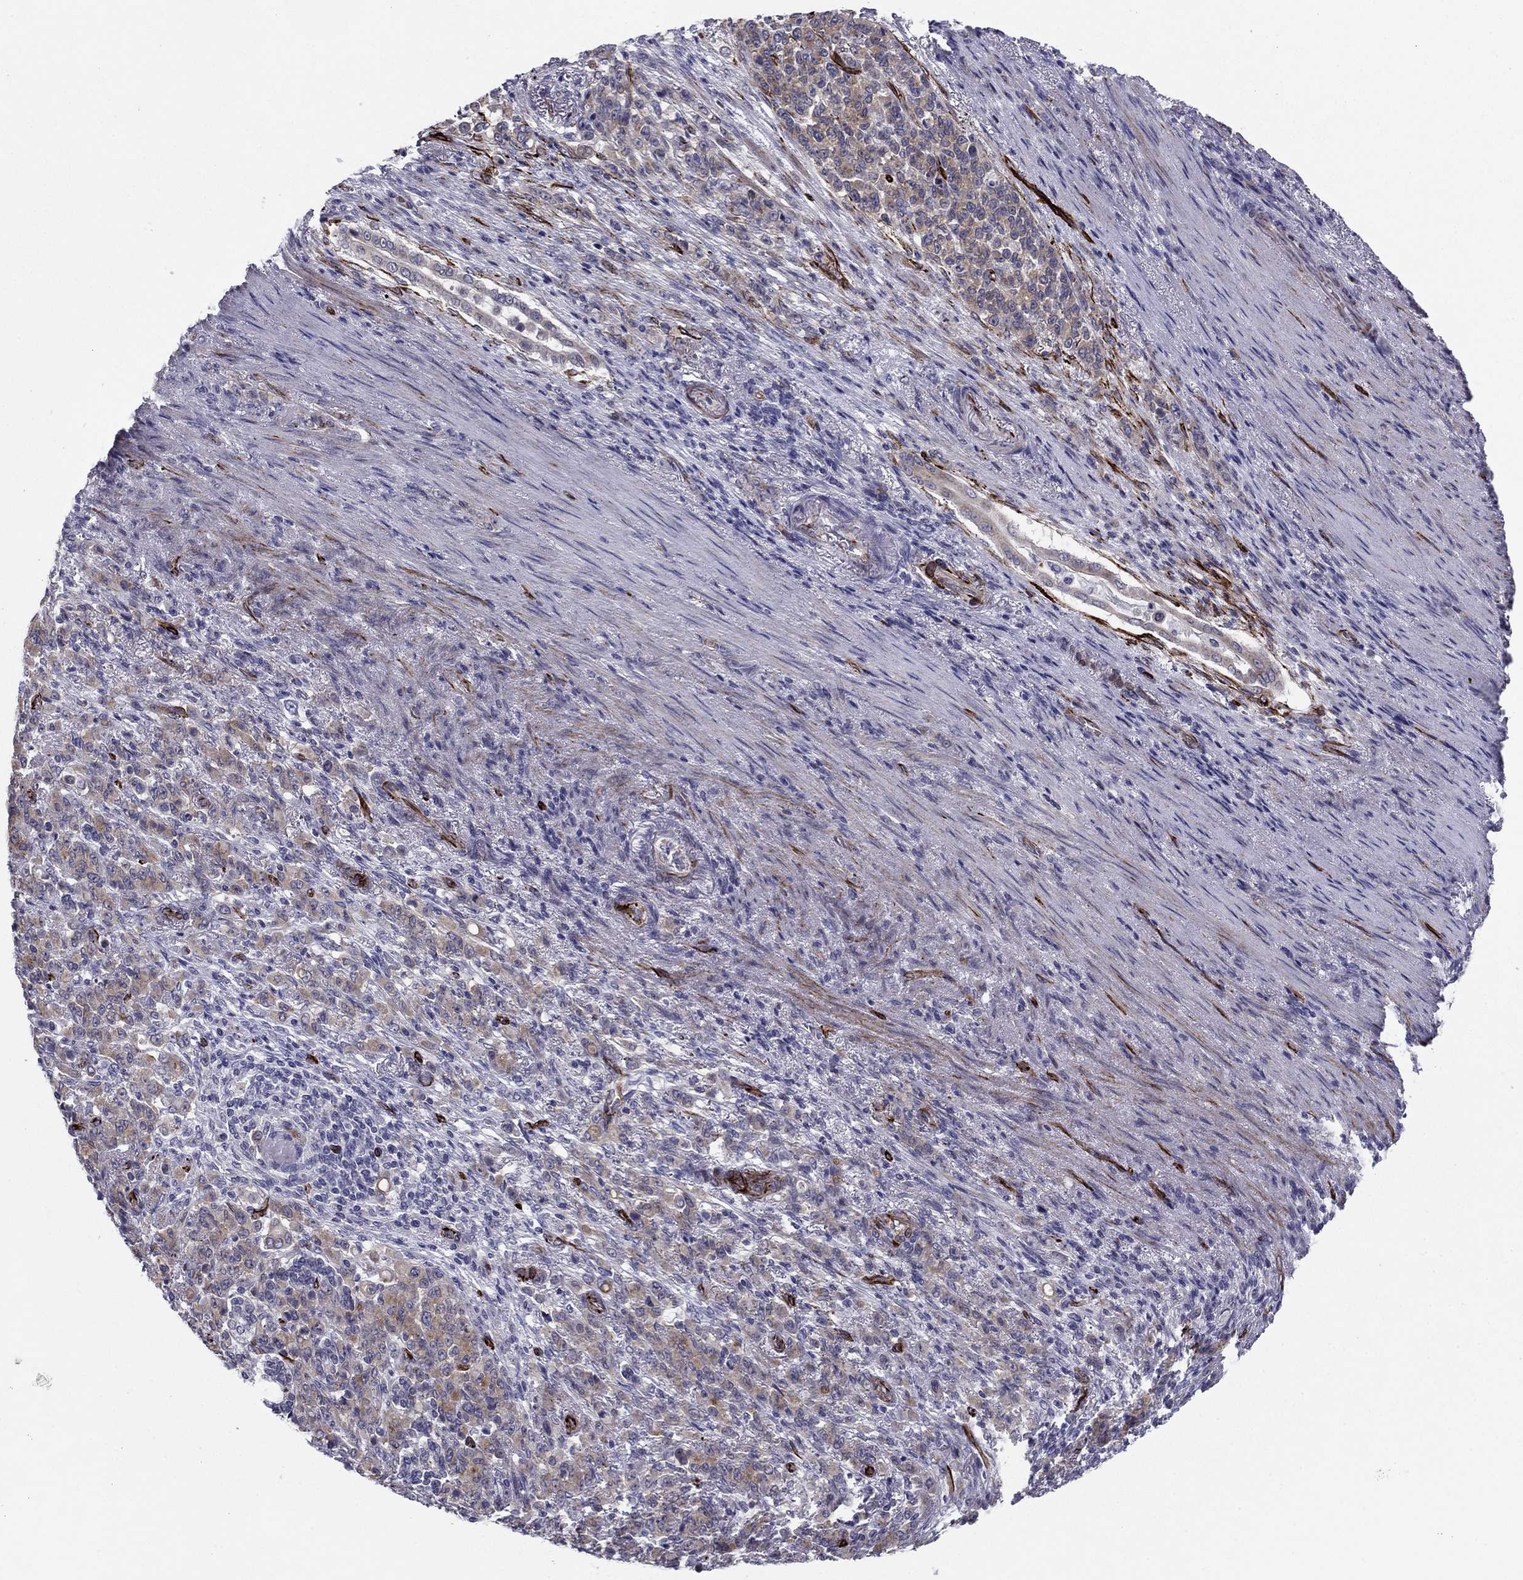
{"staining": {"intensity": "weak", "quantity": "<25%", "location": "cytoplasmic/membranous"}, "tissue": "stomach cancer", "cell_type": "Tumor cells", "image_type": "cancer", "snomed": [{"axis": "morphology", "description": "Normal tissue, NOS"}, {"axis": "morphology", "description": "Adenocarcinoma, NOS"}, {"axis": "topography", "description": "Stomach"}], "caption": "Immunohistochemical staining of stomach cancer demonstrates no significant expression in tumor cells.", "gene": "ANKS4B", "patient": {"sex": "female", "age": 79}}